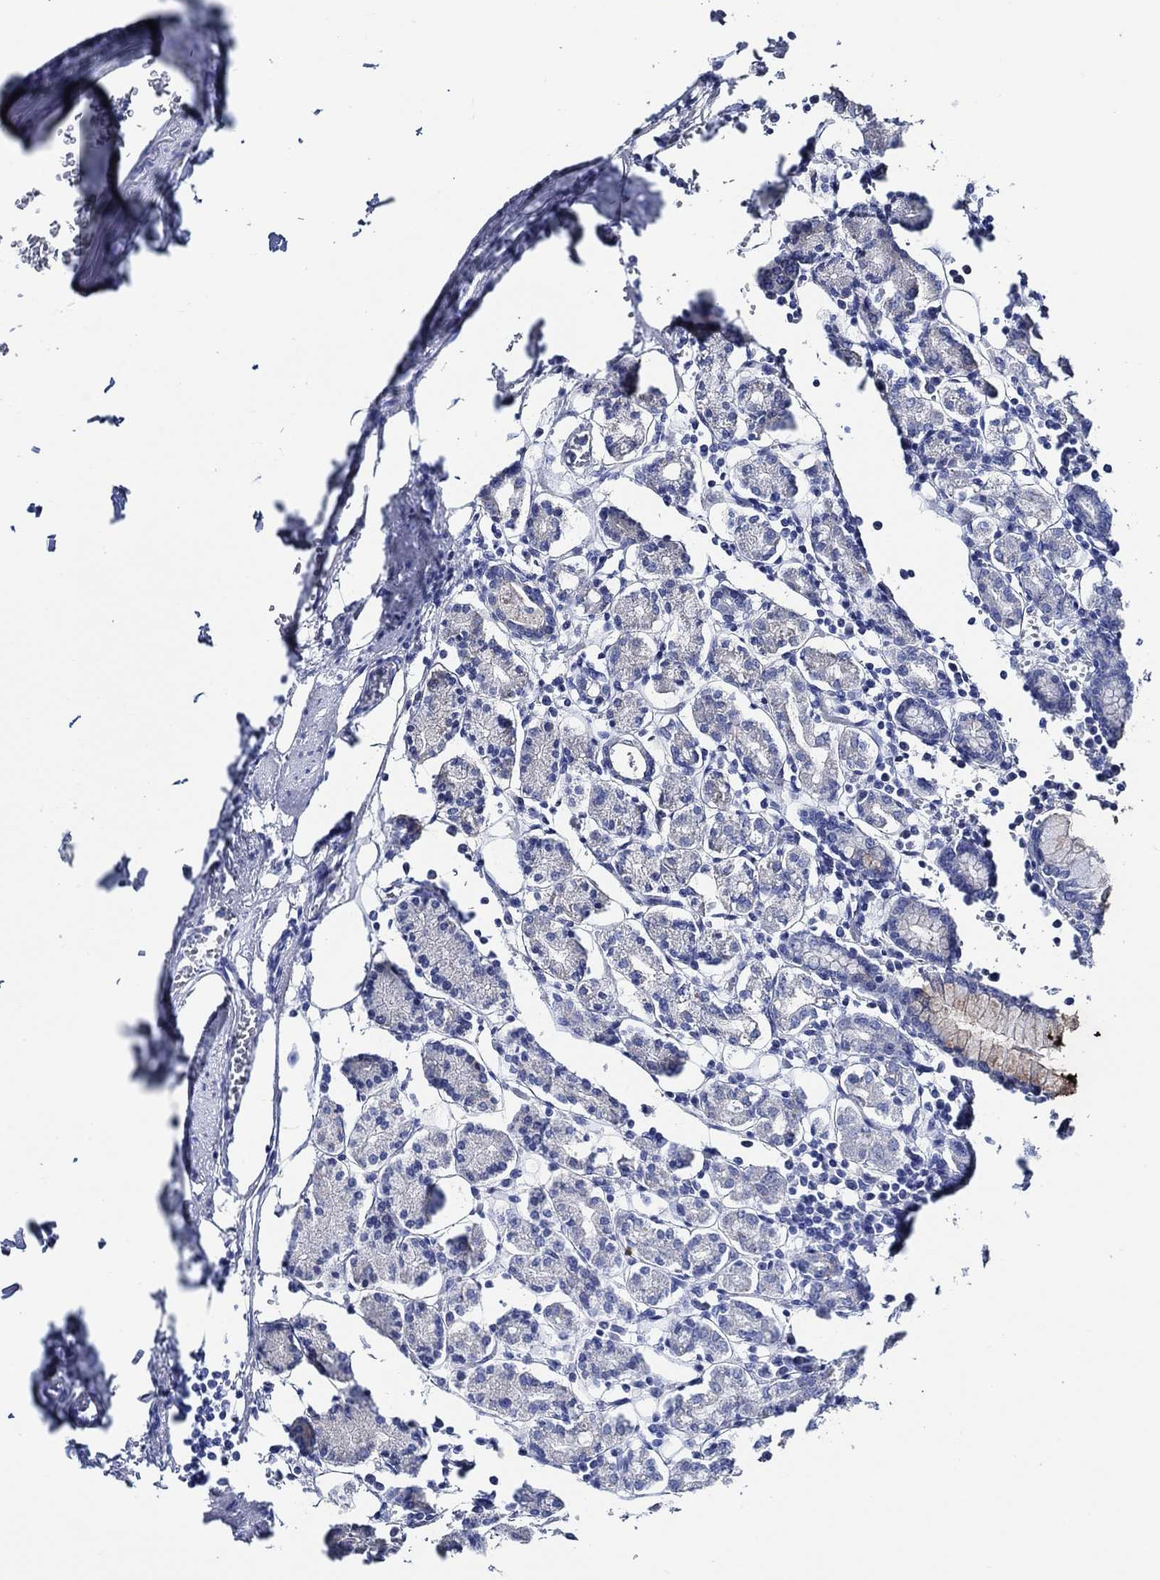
{"staining": {"intensity": "negative", "quantity": "none", "location": "none"}, "tissue": "stomach", "cell_type": "Glandular cells", "image_type": "normal", "snomed": [{"axis": "morphology", "description": "Normal tissue, NOS"}, {"axis": "topography", "description": "Stomach, upper"}, {"axis": "topography", "description": "Stomach"}], "caption": "Protein analysis of unremarkable stomach exhibits no significant staining in glandular cells. (IHC, brightfield microscopy, high magnification).", "gene": "WDR62", "patient": {"sex": "male", "age": 62}}